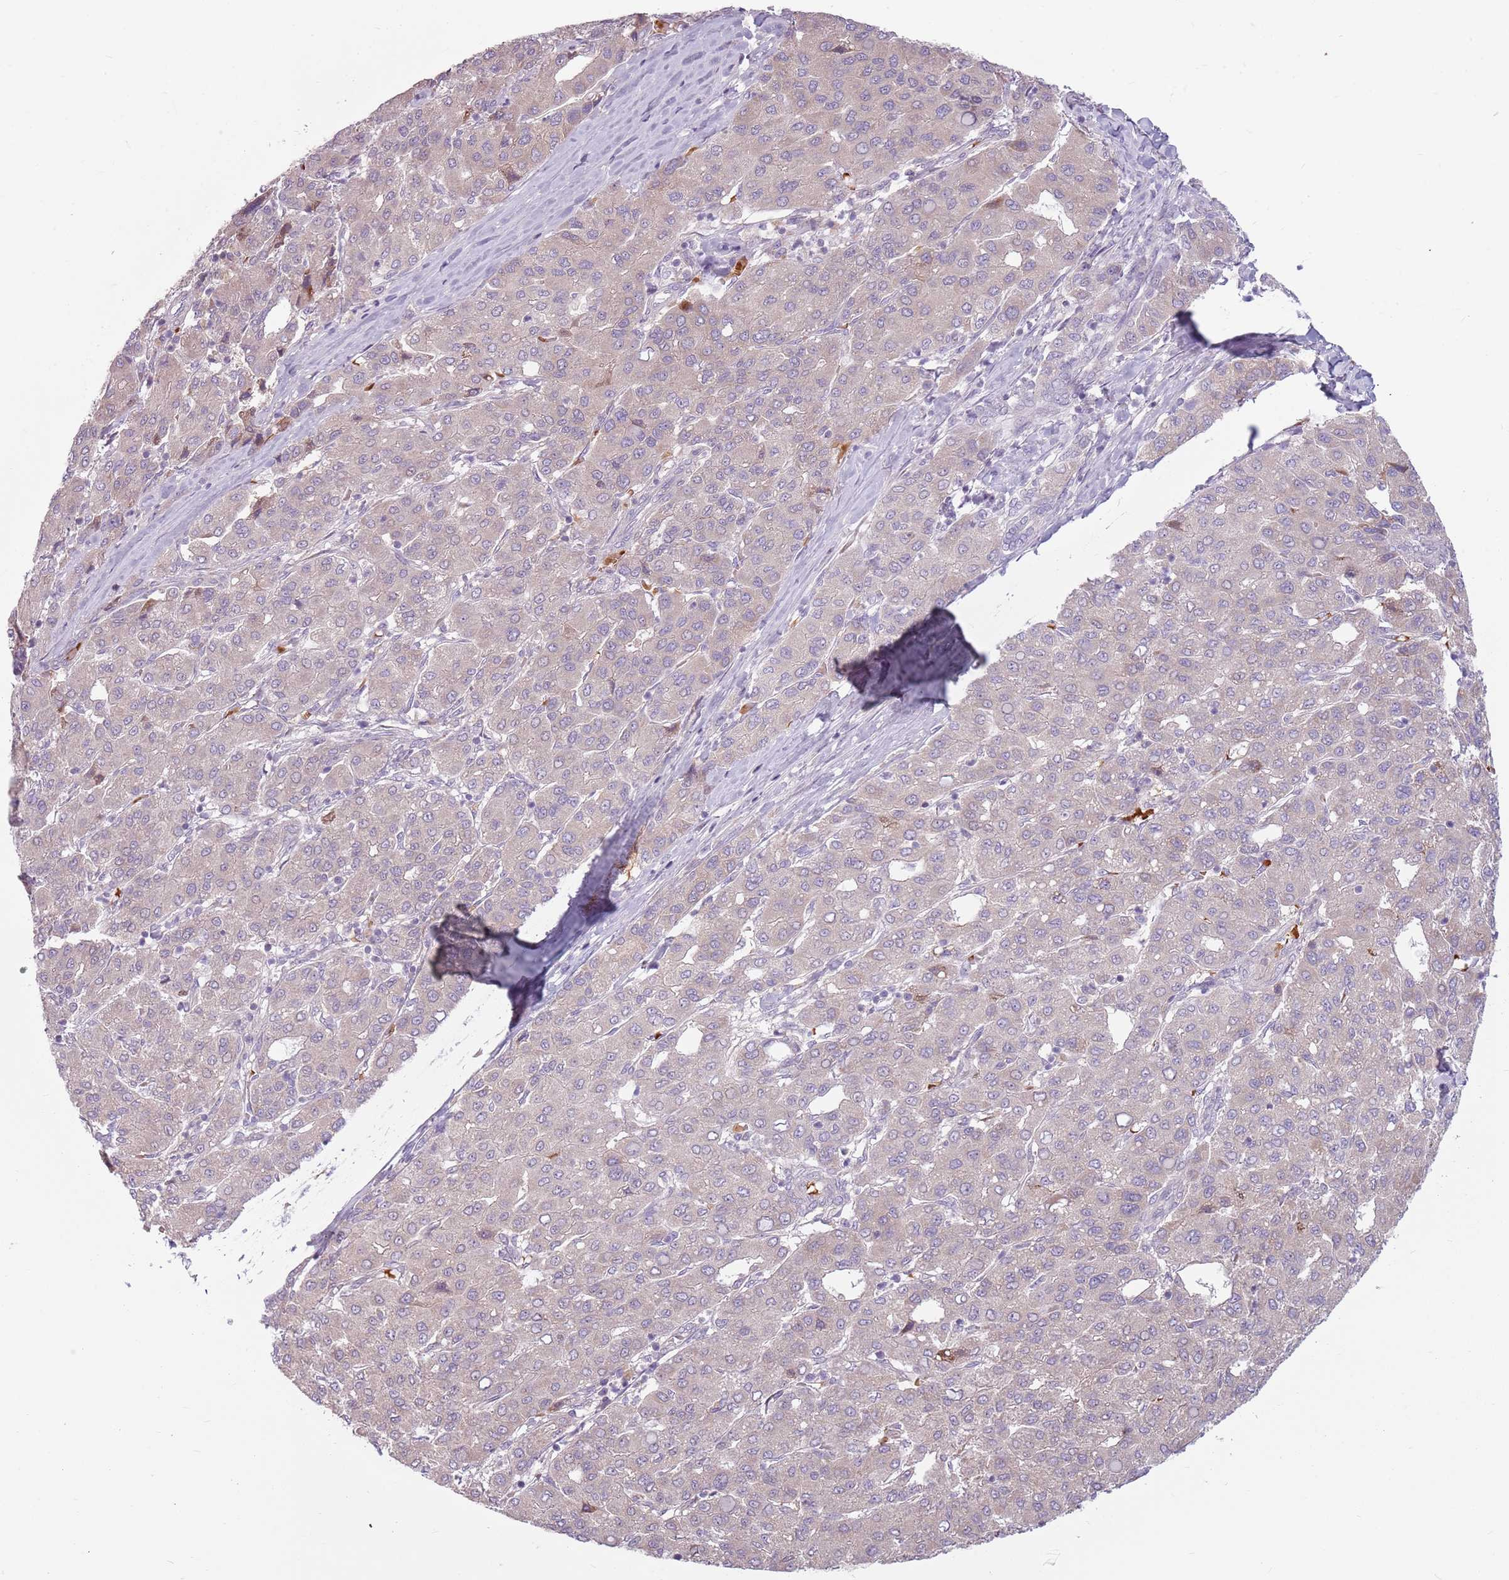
{"staining": {"intensity": "negative", "quantity": "none", "location": "none"}, "tissue": "liver cancer", "cell_type": "Tumor cells", "image_type": "cancer", "snomed": [{"axis": "morphology", "description": "Carcinoma, Hepatocellular, NOS"}, {"axis": "topography", "description": "Liver"}], "caption": "Tumor cells are negative for brown protein staining in liver hepatocellular carcinoma. (DAB IHC with hematoxylin counter stain).", "gene": "HSPA14", "patient": {"sex": "male", "age": 65}}